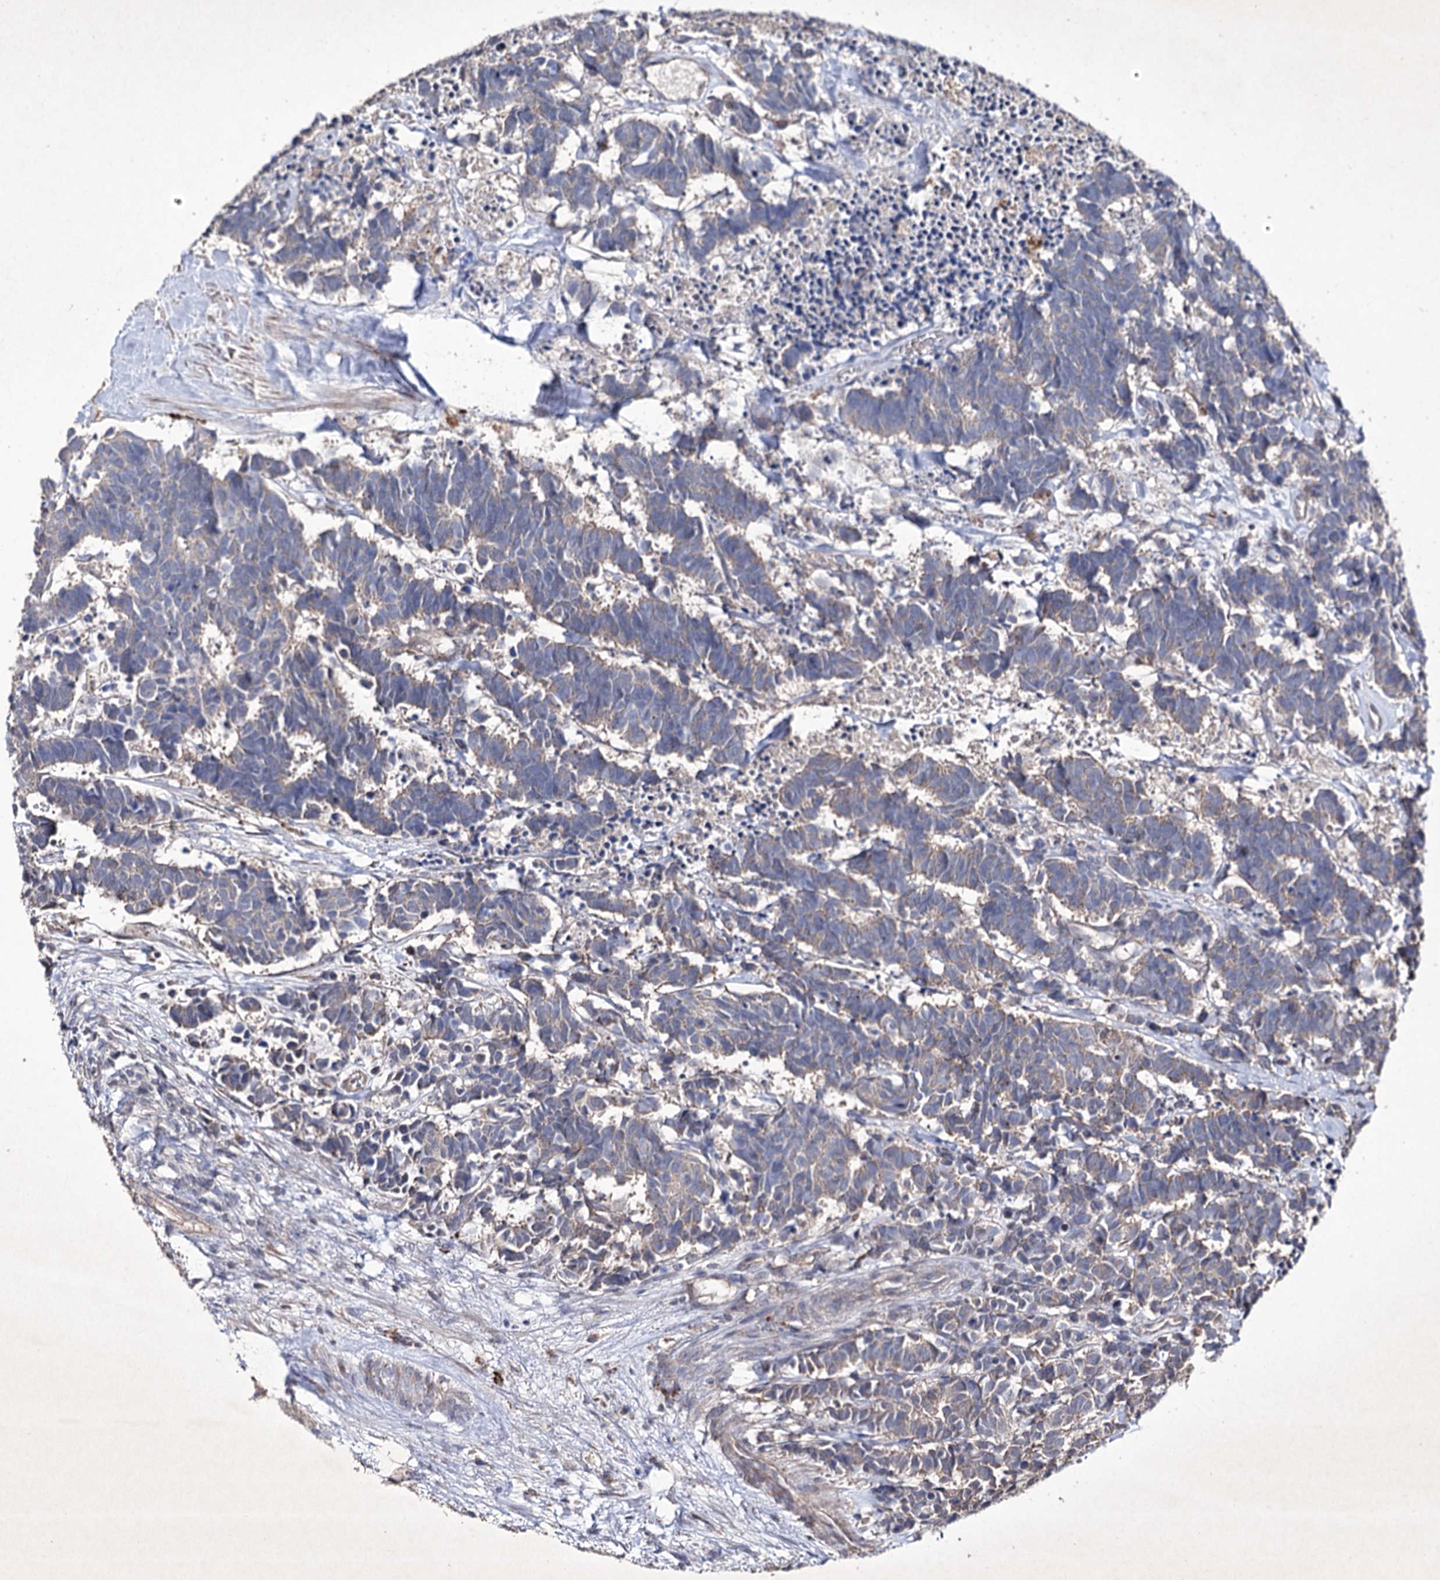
{"staining": {"intensity": "weak", "quantity": "<25%", "location": "cytoplasmic/membranous"}, "tissue": "carcinoid", "cell_type": "Tumor cells", "image_type": "cancer", "snomed": [{"axis": "morphology", "description": "Carcinoma, NOS"}, {"axis": "morphology", "description": "Carcinoid, malignant, NOS"}, {"axis": "topography", "description": "Urinary bladder"}], "caption": "High power microscopy image of an IHC histopathology image of carcinoid, revealing no significant expression in tumor cells. The staining is performed using DAB (3,3'-diaminobenzidine) brown chromogen with nuclei counter-stained in using hematoxylin.", "gene": "SEMA4G", "patient": {"sex": "male", "age": 57}}